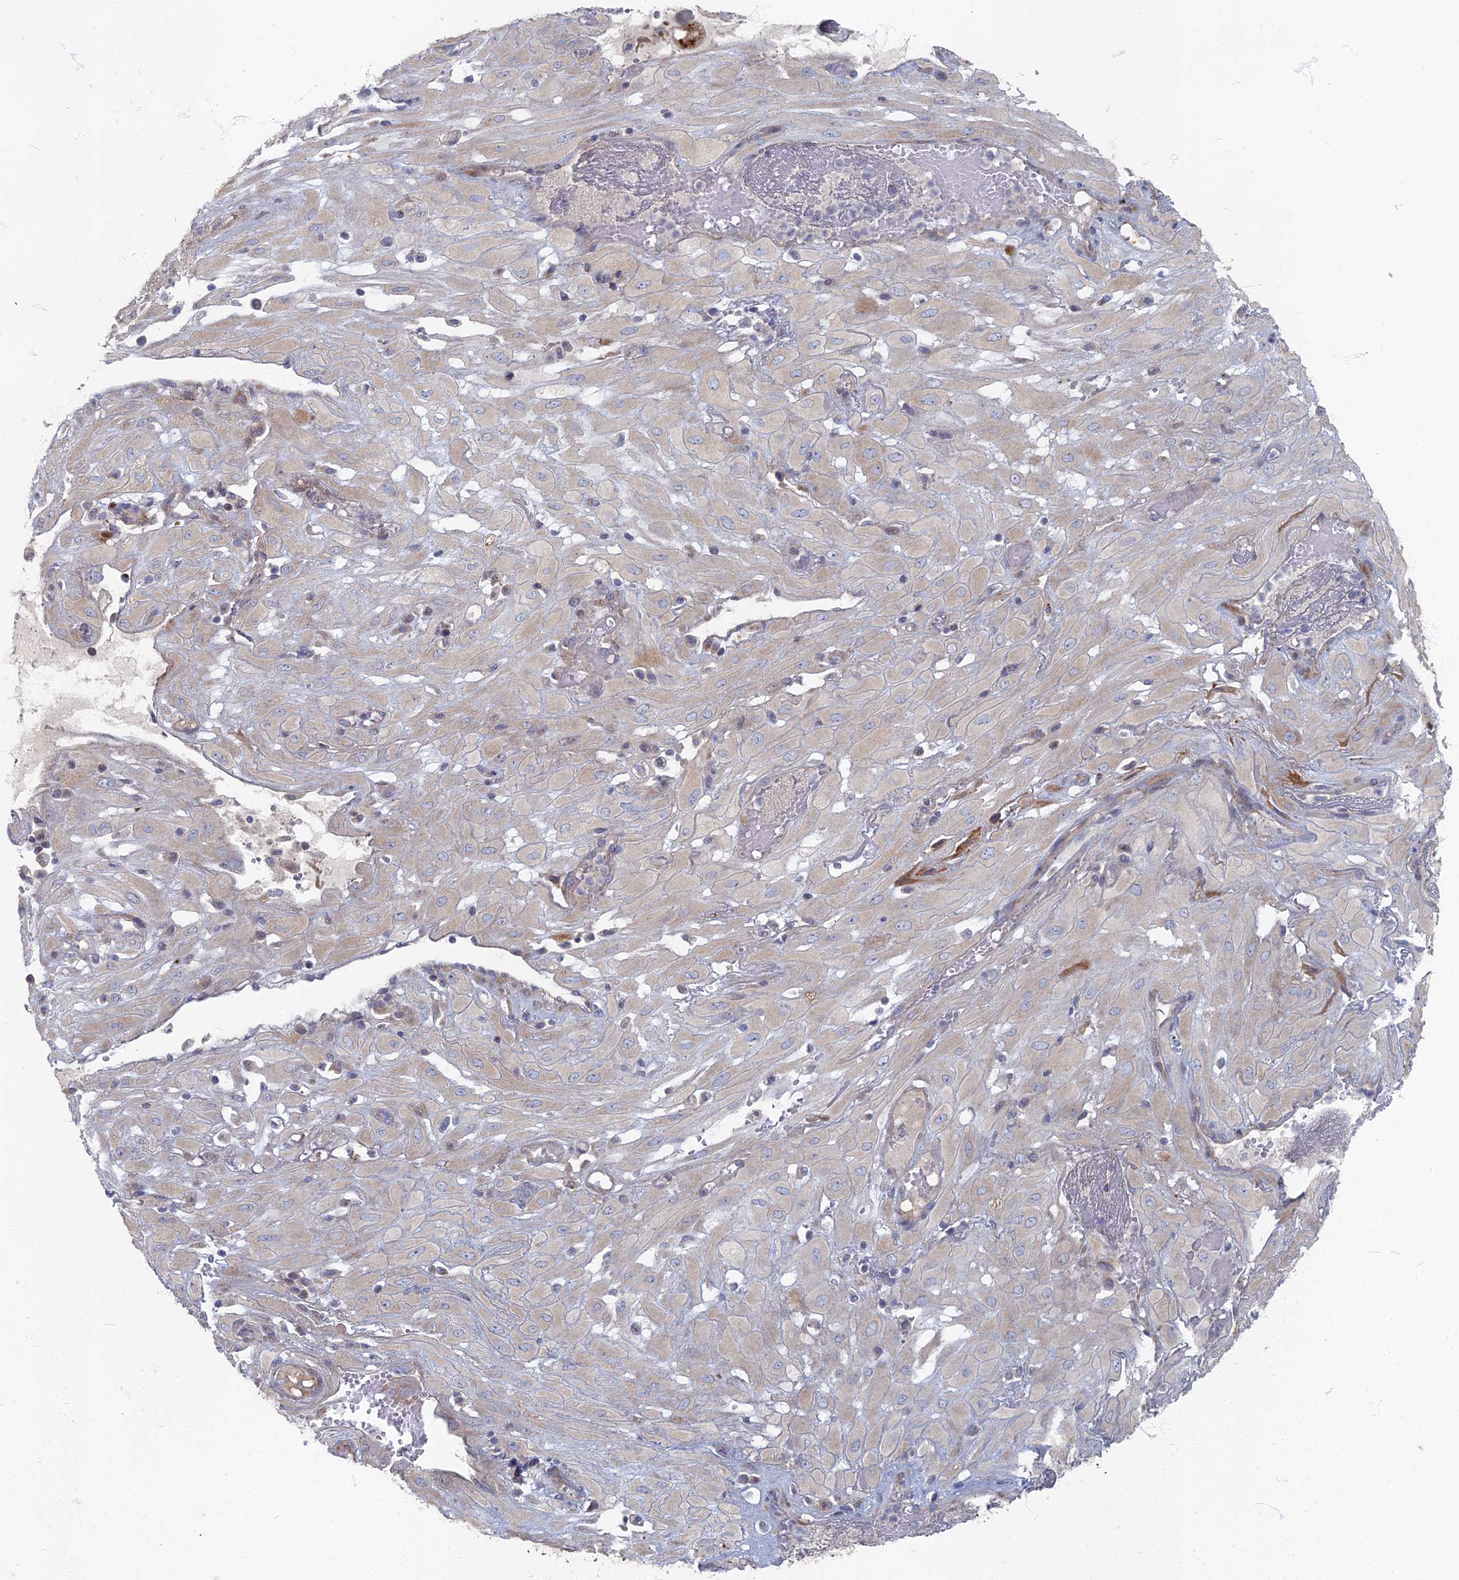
{"staining": {"intensity": "negative", "quantity": "none", "location": "none"}, "tissue": "cervical cancer", "cell_type": "Tumor cells", "image_type": "cancer", "snomed": [{"axis": "morphology", "description": "Squamous cell carcinoma, NOS"}, {"axis": "topography", "description": "Cervix"}], "caption": "The image displays no staining of tumor cells in cervical cancer. (DAB (3,3'-diaminobenzidine) immunohistochemistry (IHC) with hematoxylin counter stain).", "gene": "TMEM128", "patient": {"sex": "female", "age": 36}}